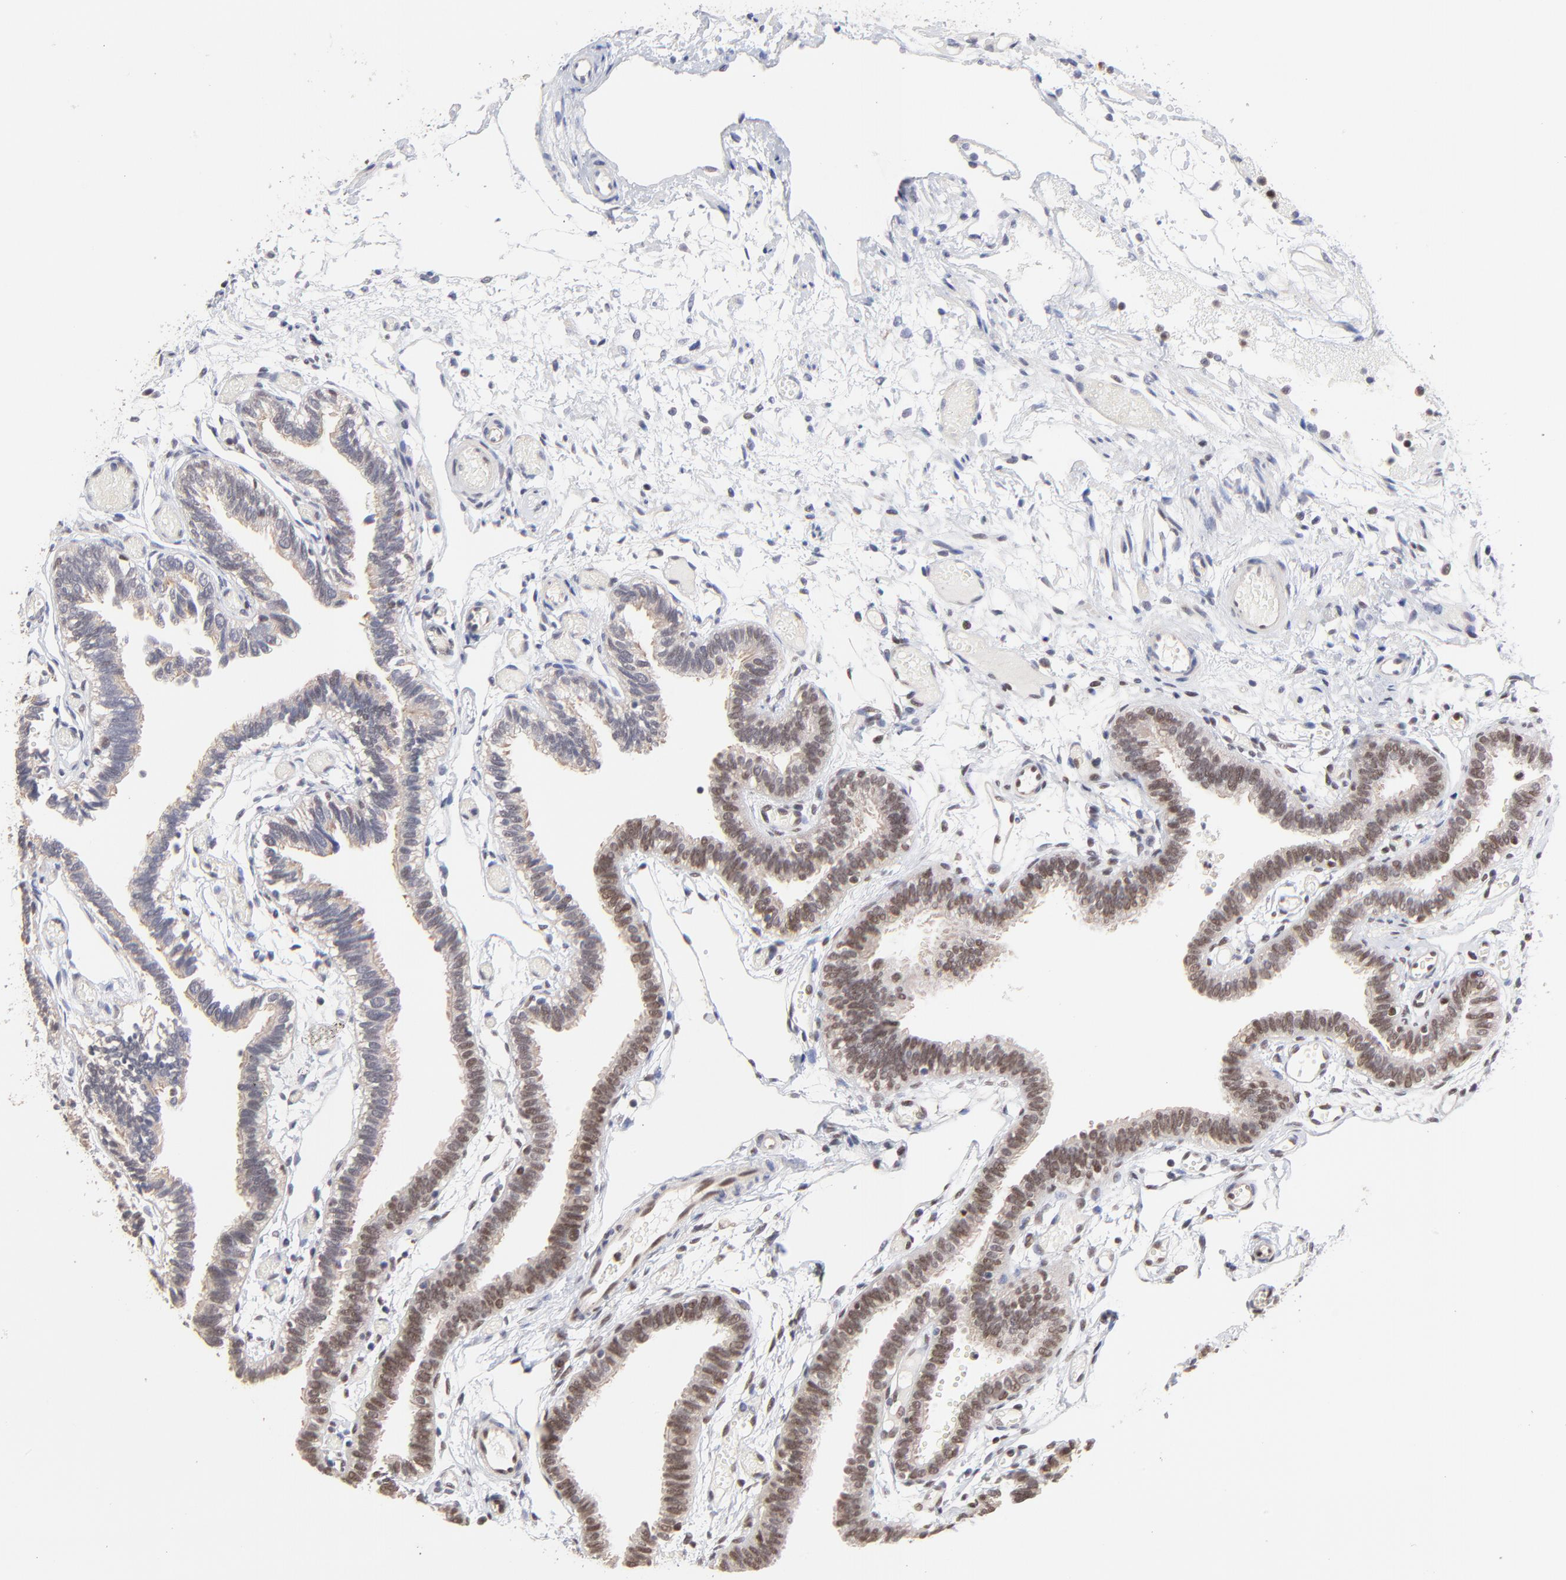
{"staining": {"intensity": "weak", "quantity": ">75%", "location": "nuclear"}, "tissue": "fallopian tube", "cell_type": "Glandular cells", "image_type": "normal", "snomed": [{"axis": "morphology", "description": "Normal tissue, NOS"}, {"axis": "topography", "description": "Fallopian tube"}], "caption": "Immunohistochemical staining of benign human fallopian tube exhibits weak nuclear protein expression in about >75% of glandular cells.", "gene": "DSN1", "patient": {"sex": "female", "age": 29}}